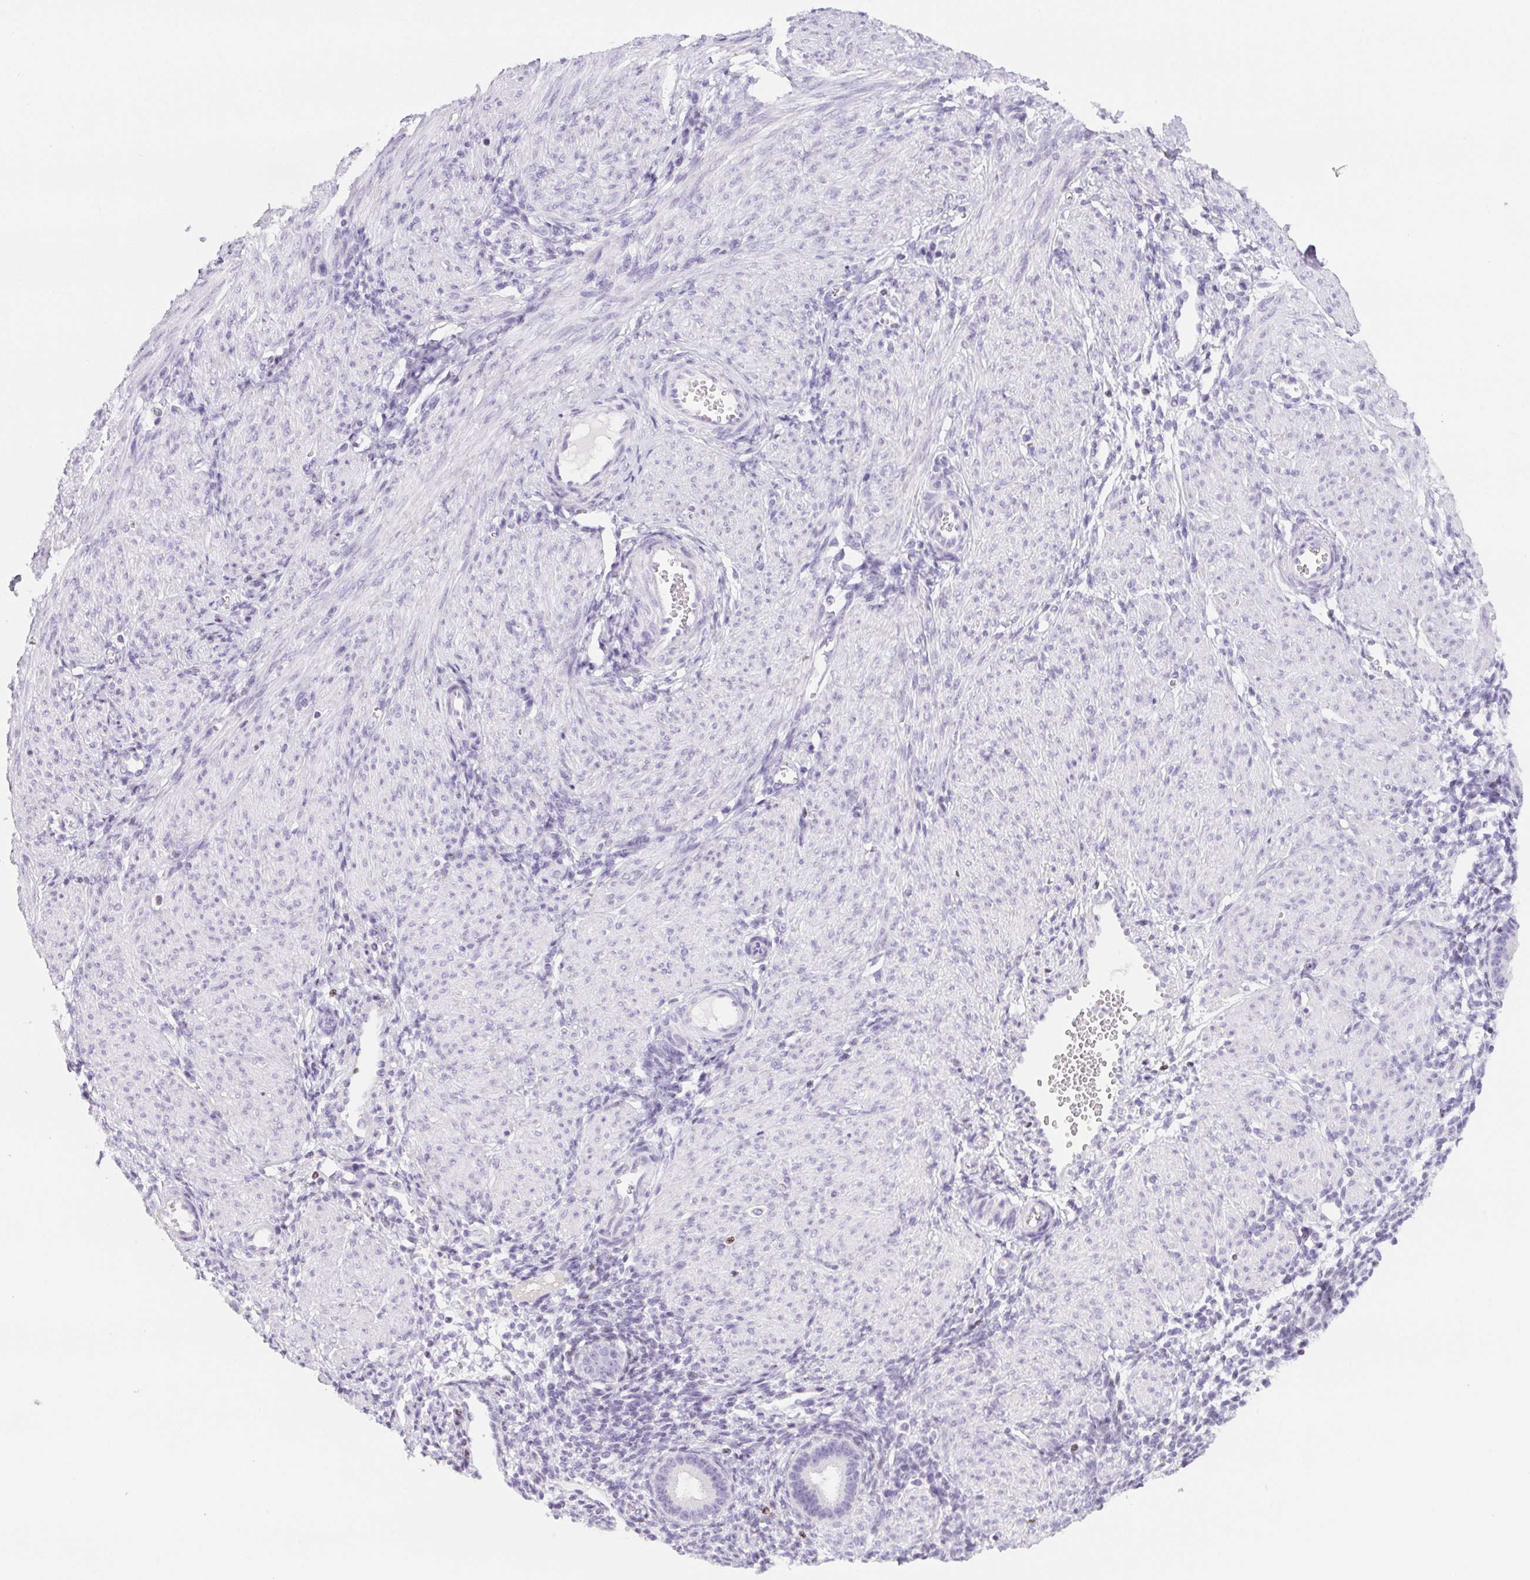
{"staining": {"intensity": "negative", "quantity": "none", "location": "none"}, "tissue": "endometrium", "cell_type": "Cells in endometrial stroma", "image_type": "normal", "snomed": [{"axis": "morphology", "description": "Normal tissue, NOS"}, {"axis": "topography", "description": "Endometrium"}], "caption": "DAB (3,3'-diaminobenzidine) immunohistochemical staining of unremarkable endometrium shows no significant positivity in cells in endometrial stroma. (DAB (3,3'-diaminobenzidine) immunohistochemistry (IHC) with hematoxylin counter stain).", "gene": "BEND2", "patient": {"sex": "female", "age": 36}}